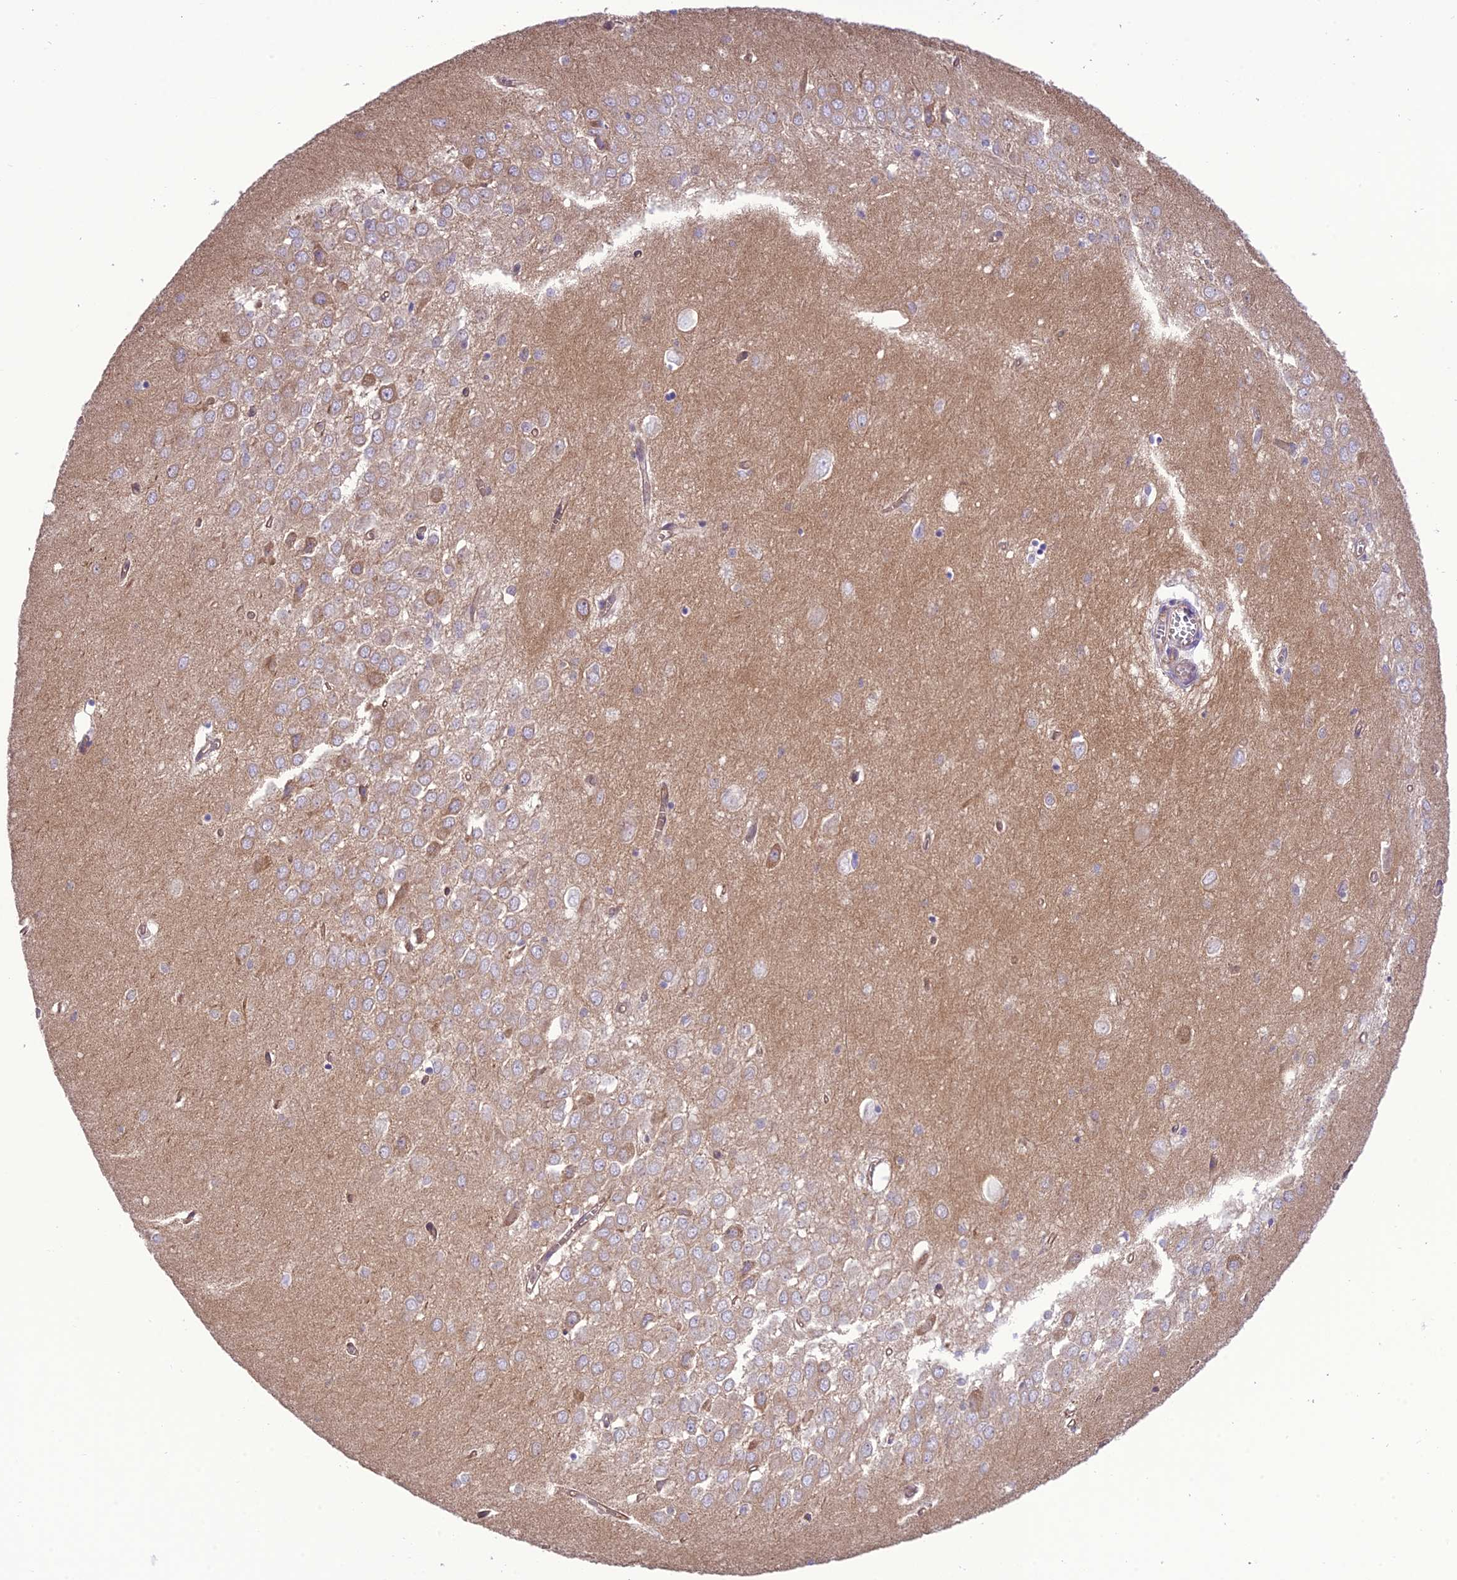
{"staining": {"intensity": "negative", "quantity": "none", "location": "none"}, "tissue": "hippocampus", "cell_type": "Glial cells", "image_type": "normal", "snomed": [{"axis": "morphology", "description": "Normal tissue, NOS"}, {"axis": "topography", "description": "Hippocampus"}], "caption": "IHC of unremarkable hippocampus reveals no expression in glial cells. The staining was performed using DAB (3,3'-diaminobenzidine) to visualize the protein expression in brown, while the nuclei were stained in blue with hematoxylin (Magnification: 20x).", "gene": "PPFIA3", "patient": {"sex": "female", "age": 64}}